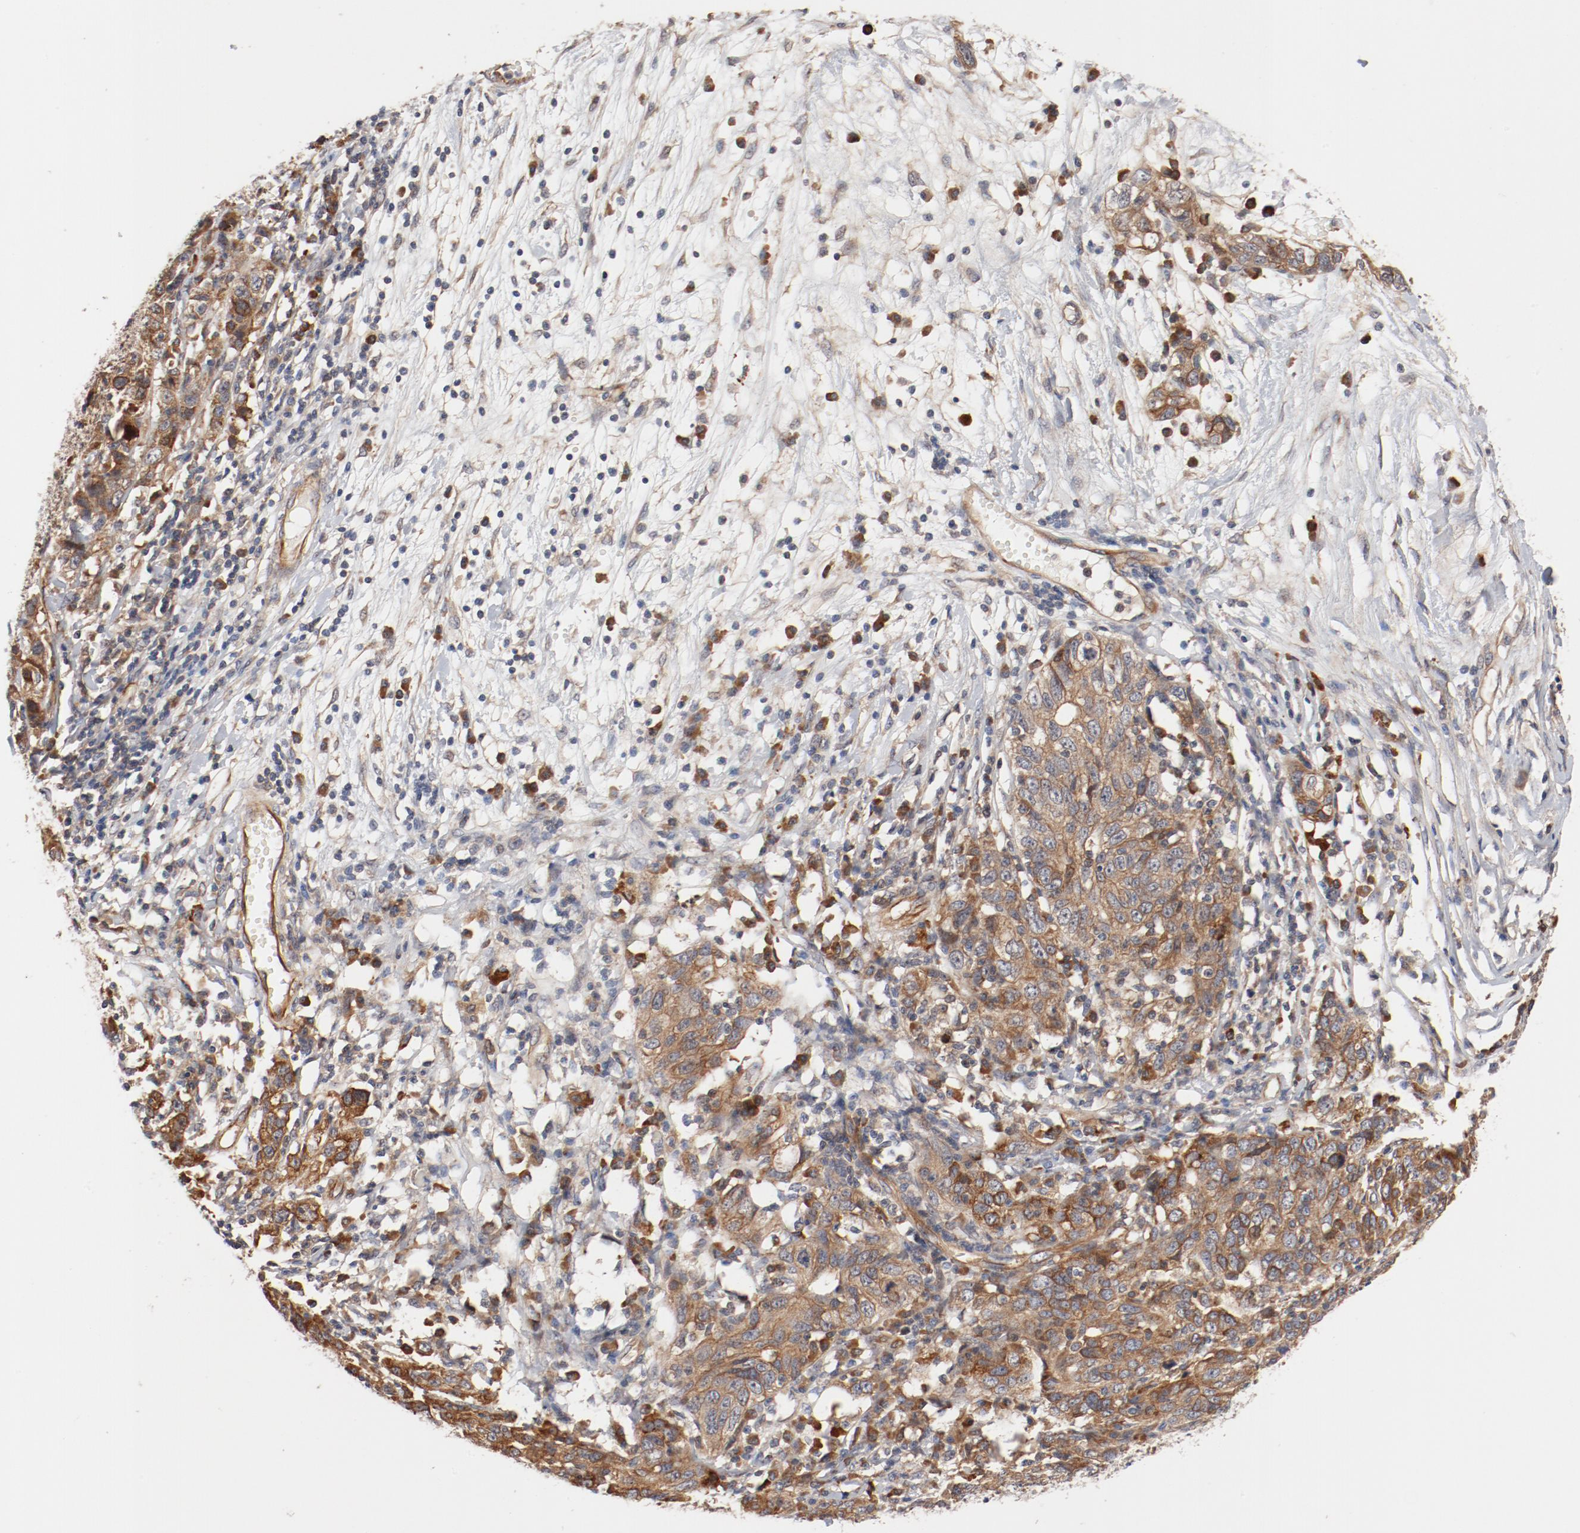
{"staining": {"intensity": "moderate", "quantity": ">75%", "location": "cytoplasmic/membranous"}, "tissue": "ovarian cancer", "cell_type": "Tumor cells", "image_type": "cancer", "snomed": [{"axis": "morphology", "description": "Cystadenocarcinoma, serous, NOS"}, {"axis": "topography", "description": "Ovary"}], "caption": "High-magnification brightfield microscopy of ovarian cancer stained with DAB (3,3'-diaminobenzidine) (brown) and counterstained with hematoxylin (blue). tumor cells exhibit moderate cytoplasmic/membranous expression is identified in about>75% of cells. (Stains: DAB in brown, nuclei in blue, Microscopy: brightfield microscopy at high magnification).", "gene": "PITPNM2", "patient": {"sex": "female", "age": 71}}